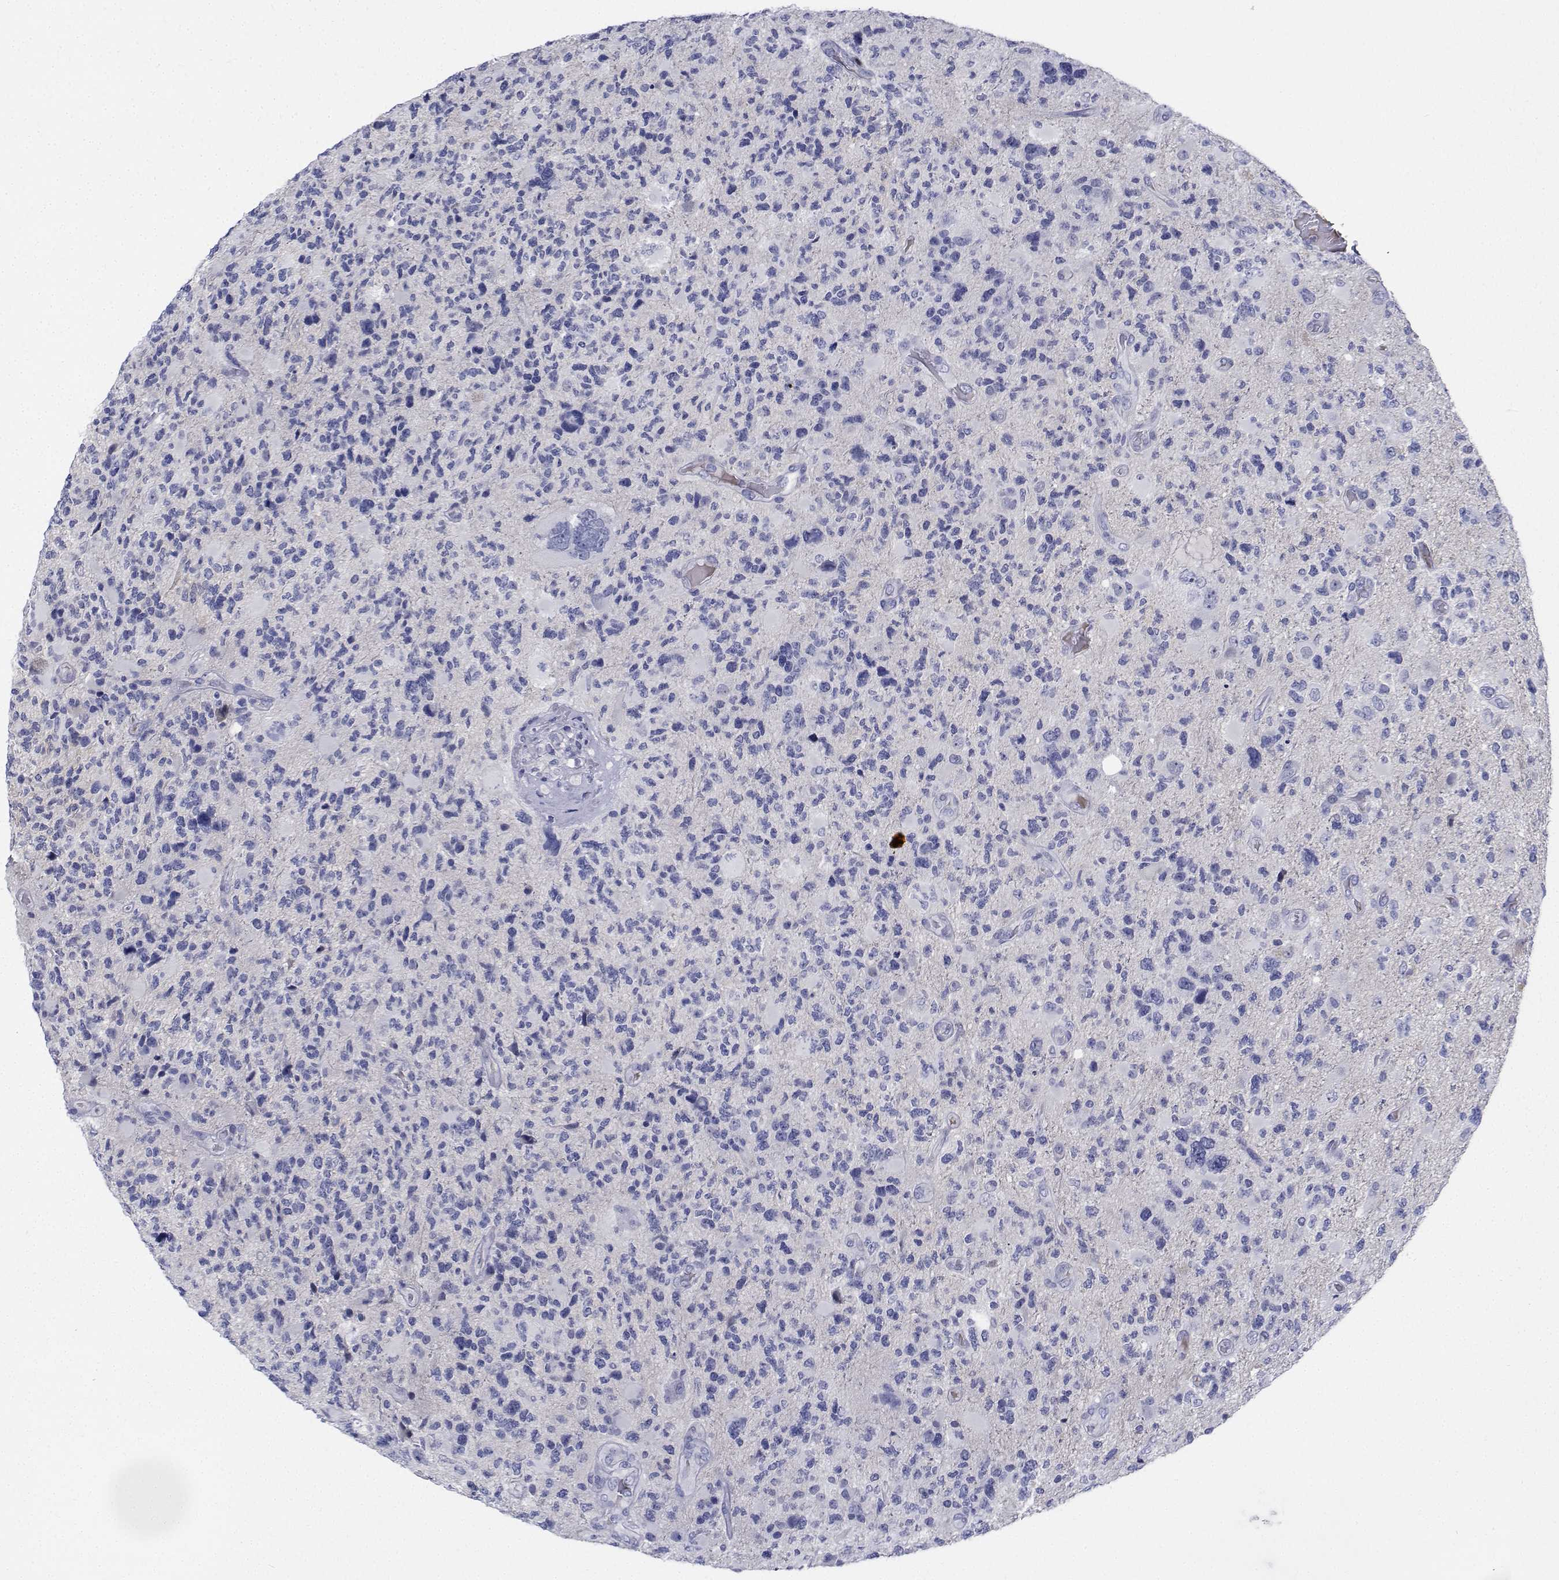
{"staining": {"intensity": "negative", "quantity": "none", "location": "none"}, "tissue": "glioma", "cell_type": "Tumor cells", "image_type": "cancer", "snomed": [{"axis": "morphology", "description": "Glioma, malignant, High grade"}, {"axis": "topography", "description": "Brain"}], "caption": "Immunohistochemical staining of human malignant high-grade glioma exhibits no significant positivity in tumor cells.", "gene": "PLXNA4", "patient": {"sex": "female", "age": 71}}